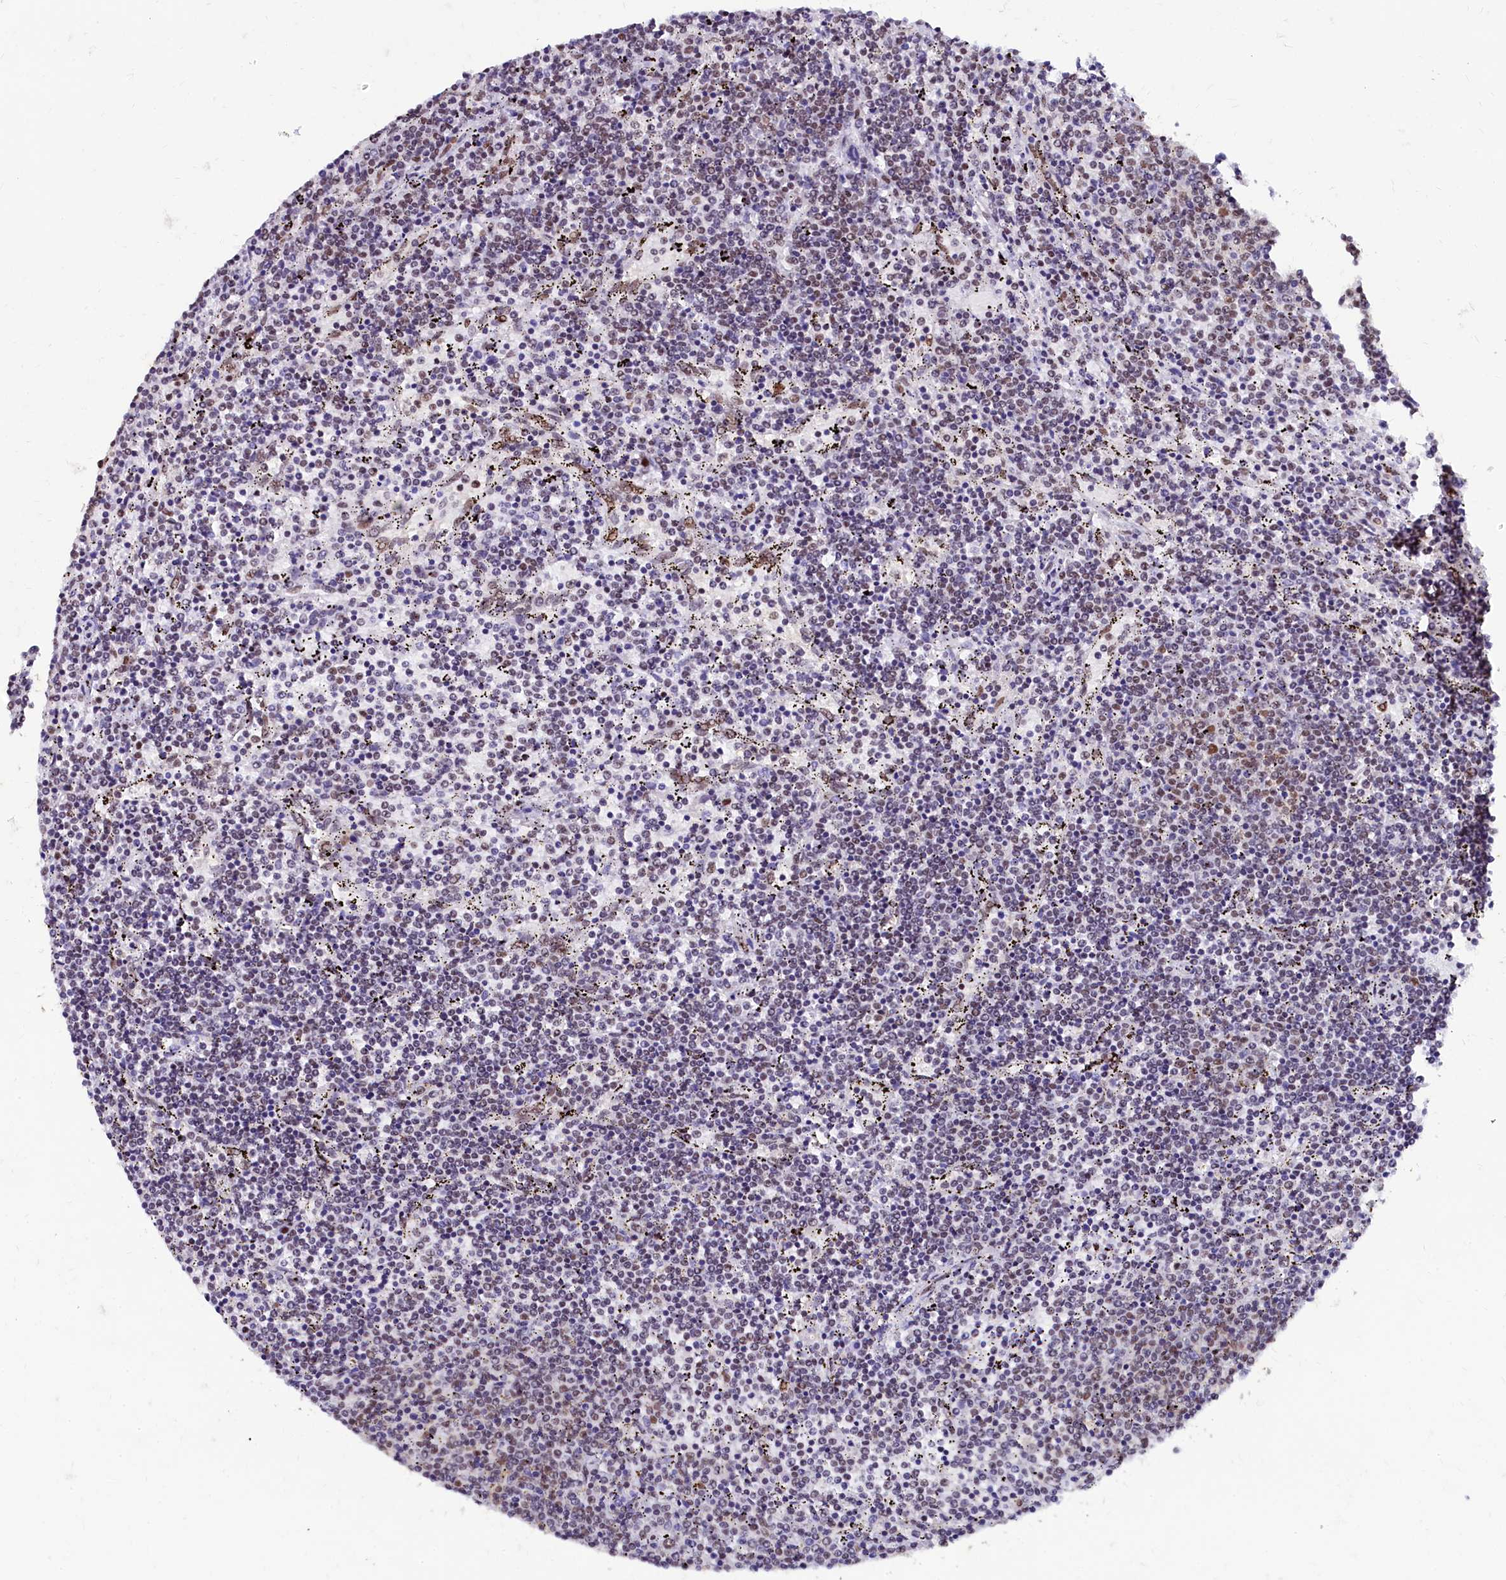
{"staining": {"intensity": "moderate", "quantity": "<25%", "location": "nuclear"}, "tissue": "lymphoma", "cell_type": "Tumor cells", "image_type": "cancer", "snomed": [{"axis": "morphology", "description": "Malignant lymphoma, non-Hodgkin's type, Low grade"}, {"axis": "topography", "description": "Spleen"}], "caption": "About <25% of tumor cells in low-grade malignant lymphoma, non-Hodgkin's type show moderate nuclear protein expression as visualized by brown immunohistochemical staining.", "gene": "CPSF7", "patient": {"sex": "female", "age": 50}}